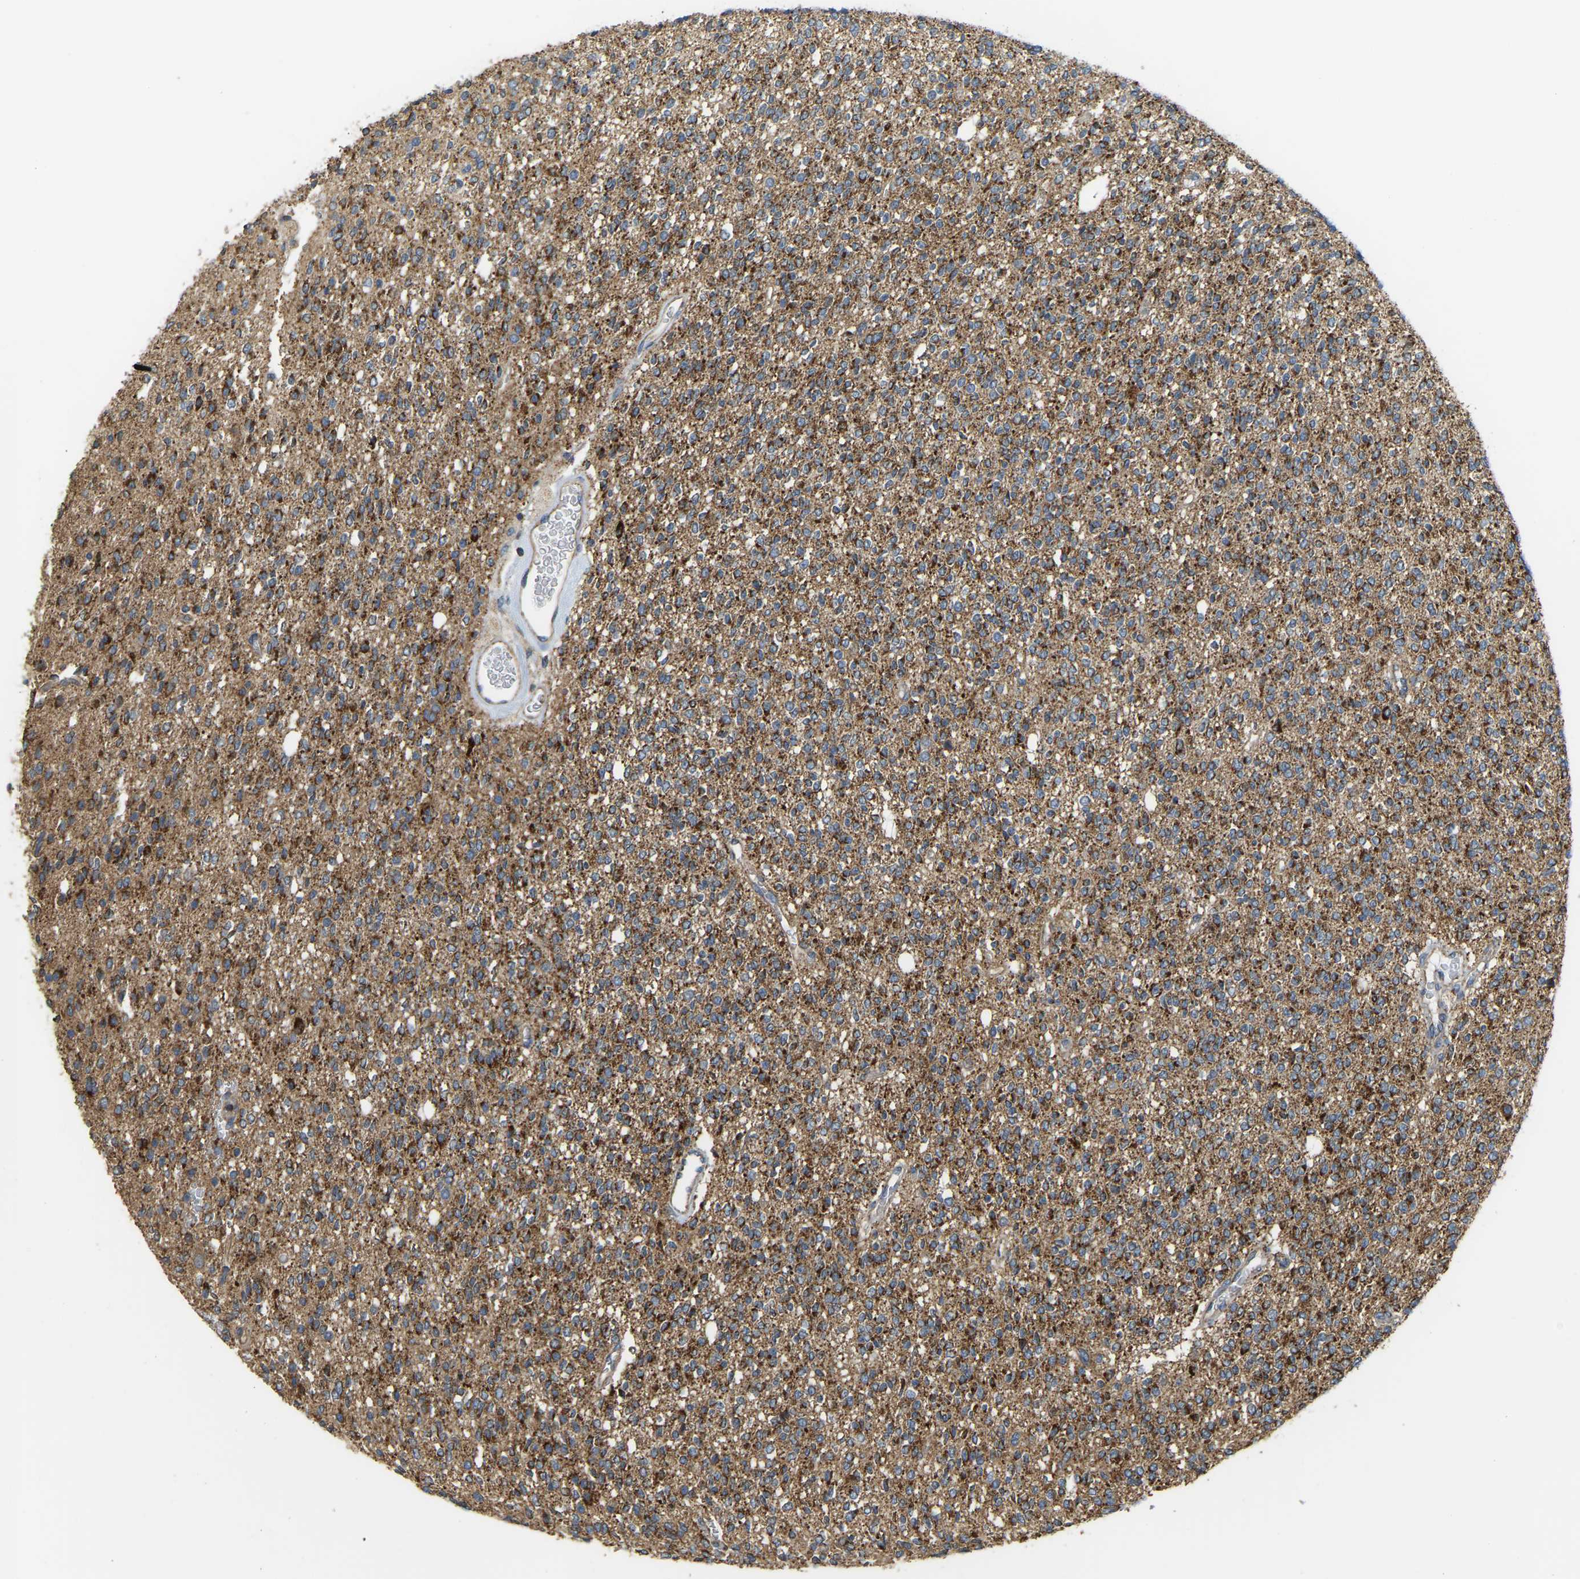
{"staining": {"intensity": "moderate", "quantity": ">75%", "location": "cytoplasmic/membranous"}, "tissue": "glioma", "cell_type": "Tumor cells", "image_type": "cancer", "snomed": [{"axis": "morphology", "description": "Glioma, malignant, High grade"}, {"axis": "topography", "description": "Brain"}], "caption": "The histopathology image reveals staining of glioma, revealing moderate cytoplasmic/membranous protein expression (brown color) within tumor cells.", "gene": "PSMD7", "patient": {"sex": "male", "age": 34}}